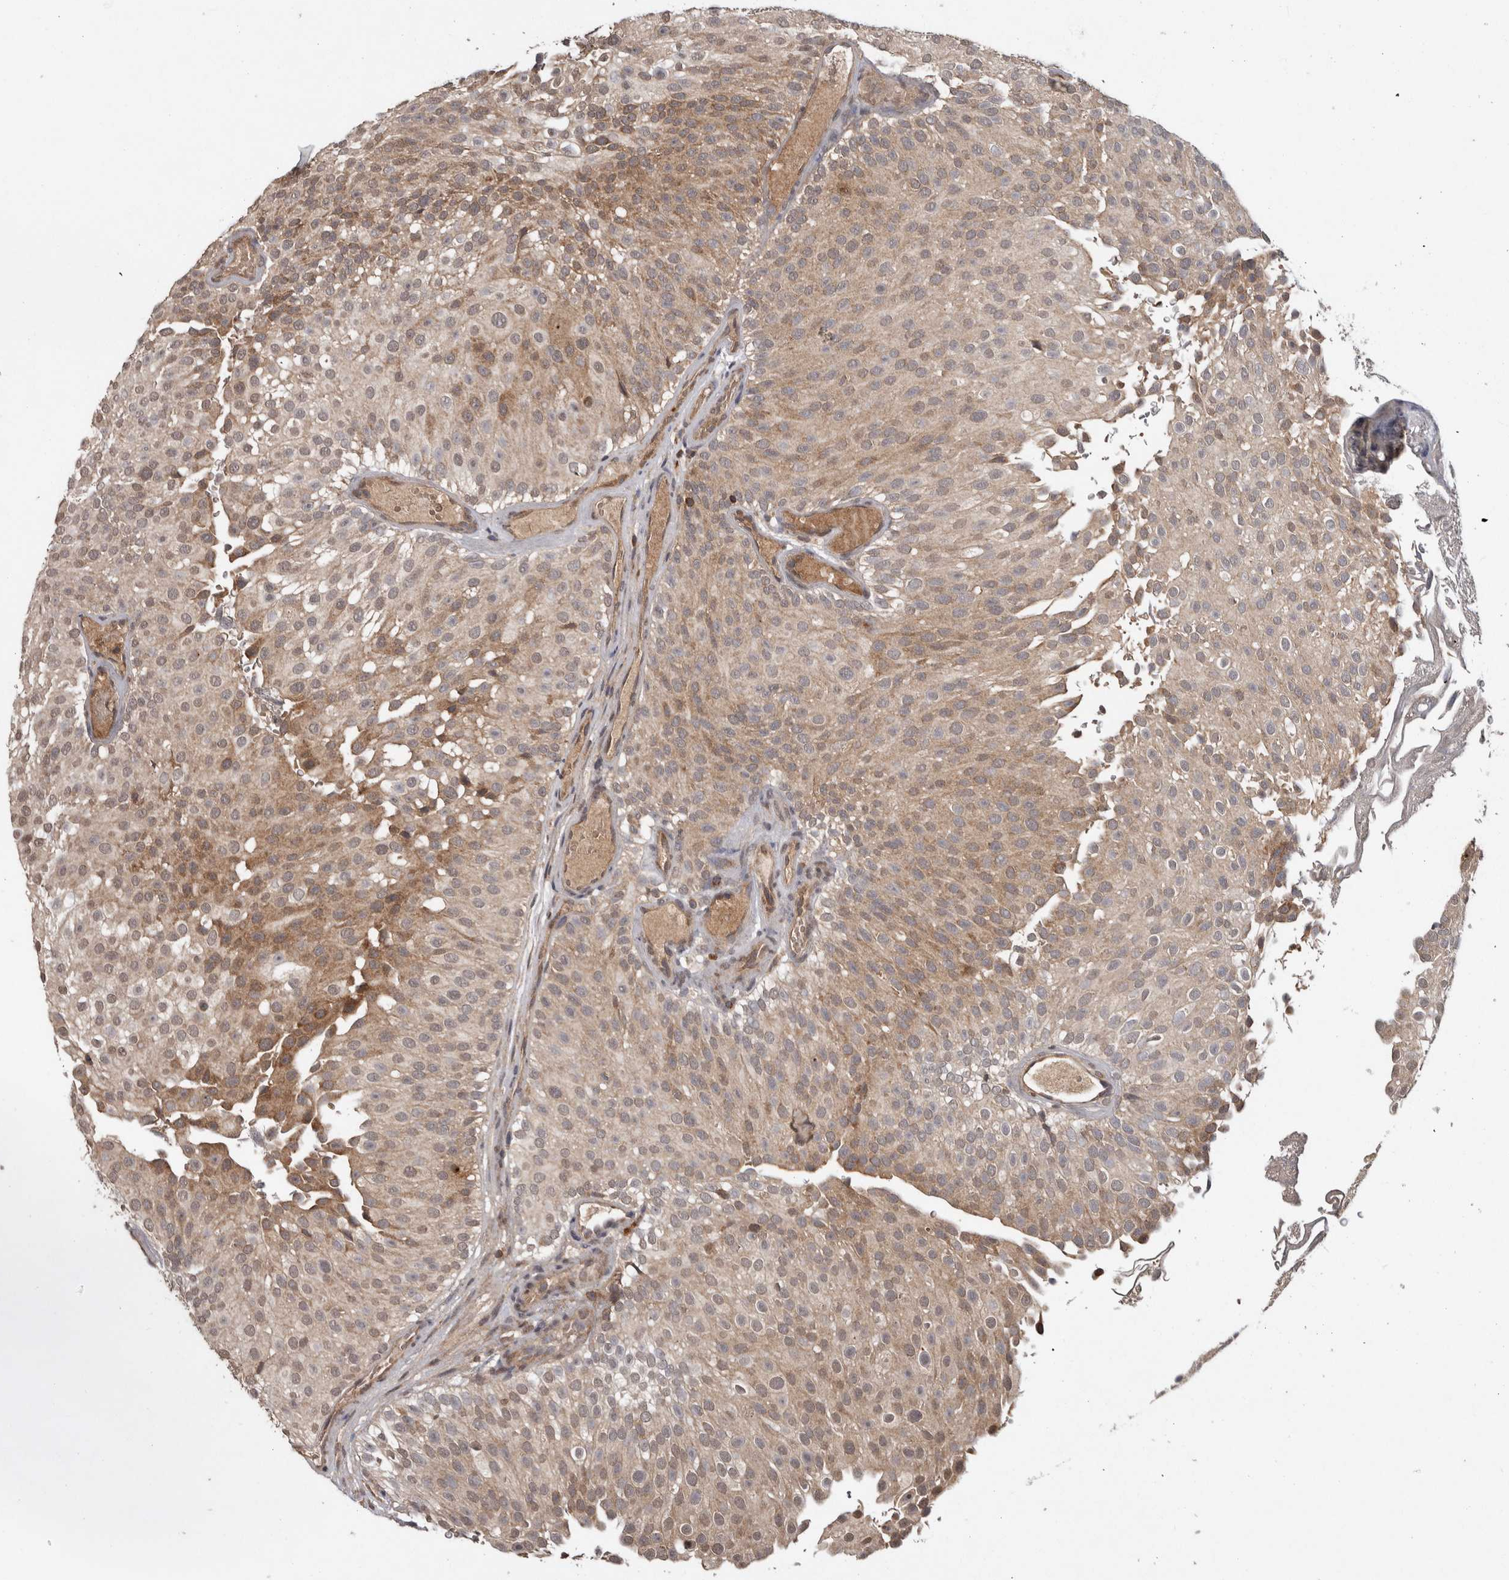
{"staining": {"intensity": "weak", "quantity": ">75%", "location": "cytoplasmic/membranous"}, "tissue": "urothelial cancer", "cell_type": "Tumor cells", "image_type": "cancer", "snomed": [{"axis": "morphology", "description": "Urothelial carcinoma, Low grade"}, {"axis": "topography", "description": "Urinary bladder"}], "caption": "The immunohistochemical stain shows weak cytoplasmic/membranous positivity in tumor cells of urothelial cancer tissue.", "gene": "HMOX2", "patient": {"sex": "male", "age": 78}}